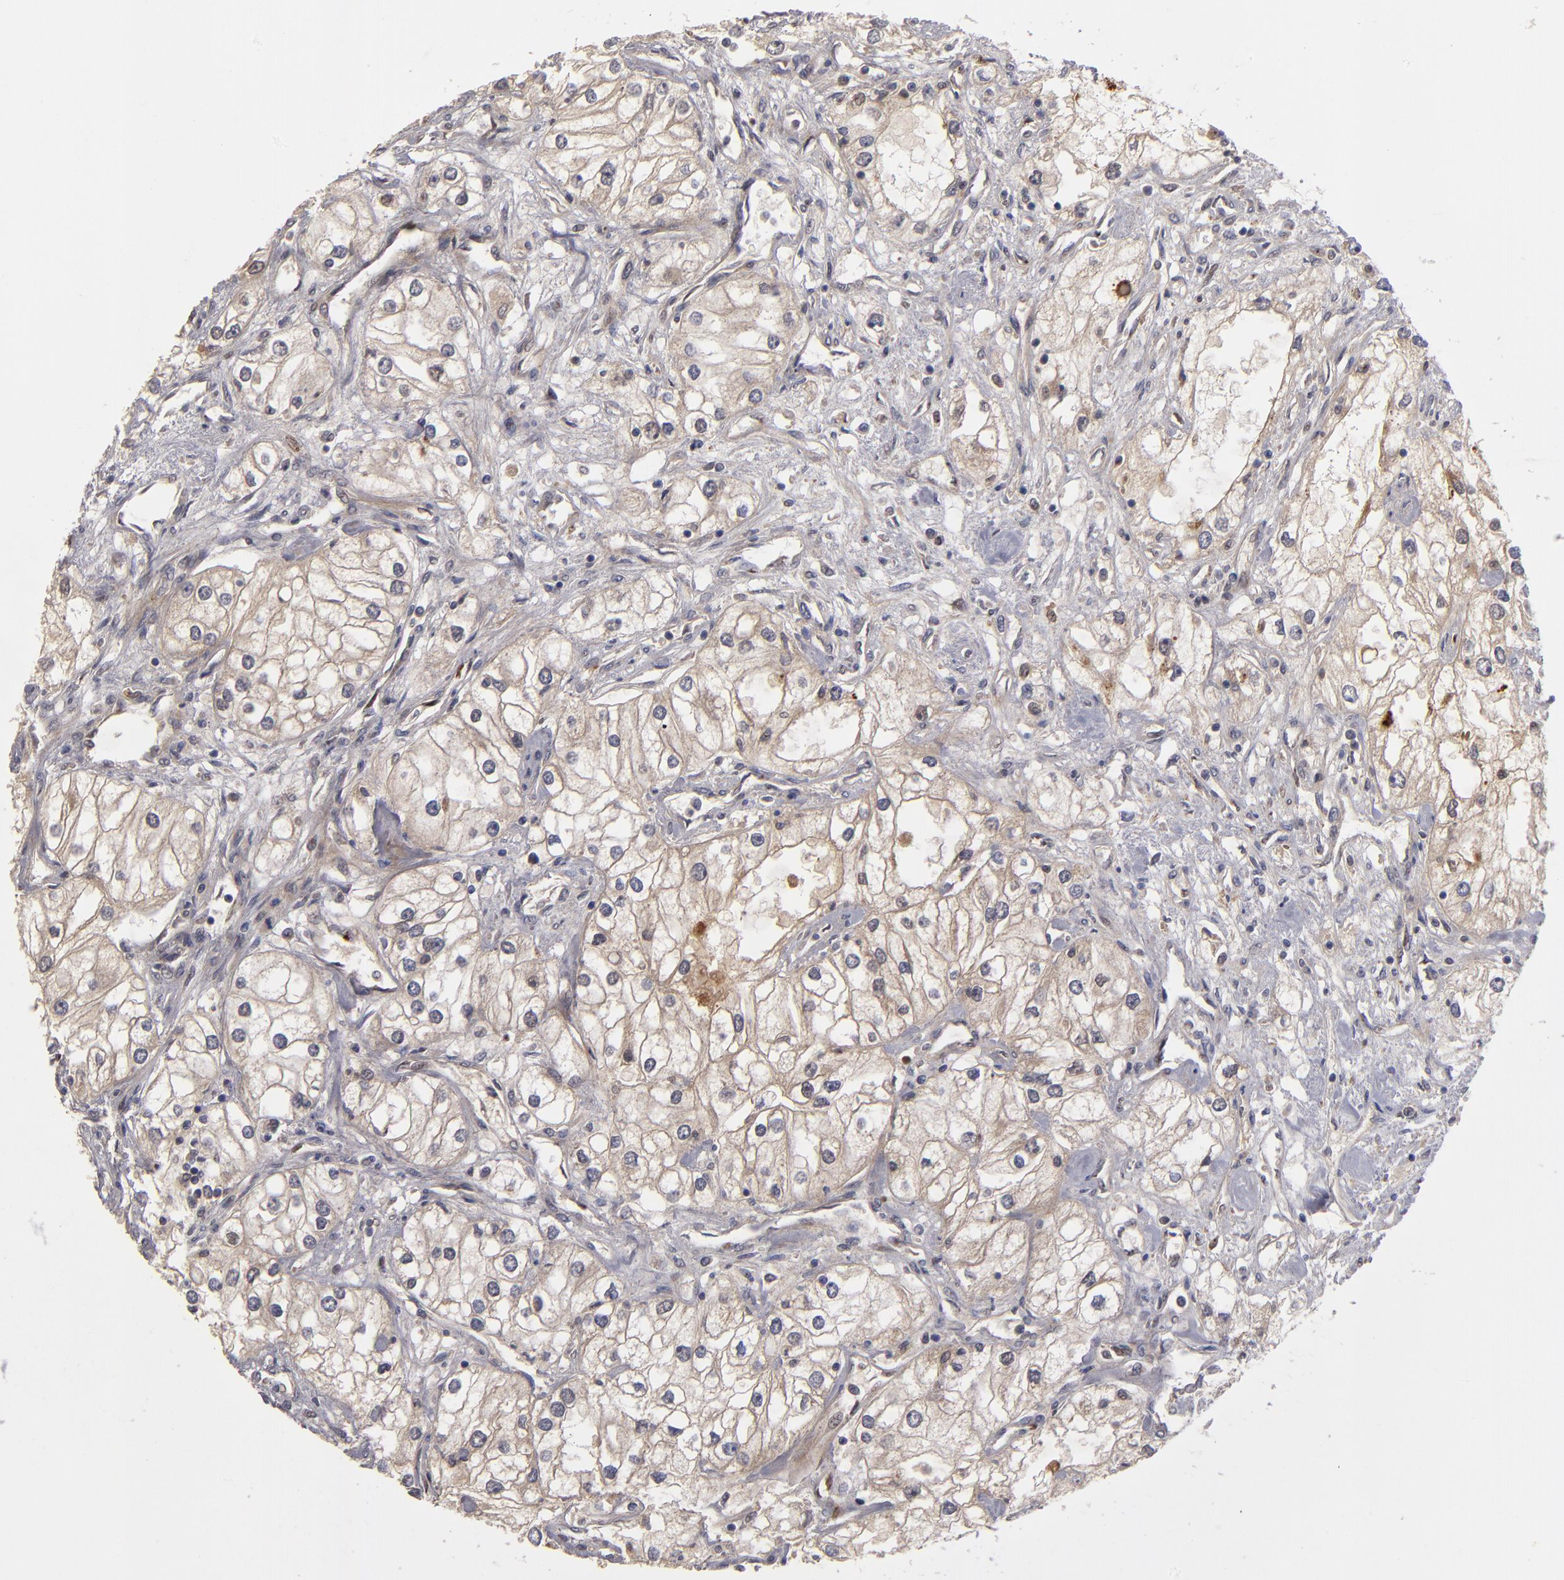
{"staining": {"intensity": "weak", "quantity": "<25%", "location": "cytoplasmic/membranous"}, "tissue": "renal cancer", "cell_type": "Tumor cells", "image_type": "cancer", "snomed": [{"axis": "morphology", "description": "Adenocarcinoma, NOS"}, {"axis": "topography", "description": "Kidney"}], "caption": "Tumor cells are negative for protein expression in human renal cancer (adenocarcinoma).", "gene": "EXD2", "patient": {"sex": "male", "age": 57}}